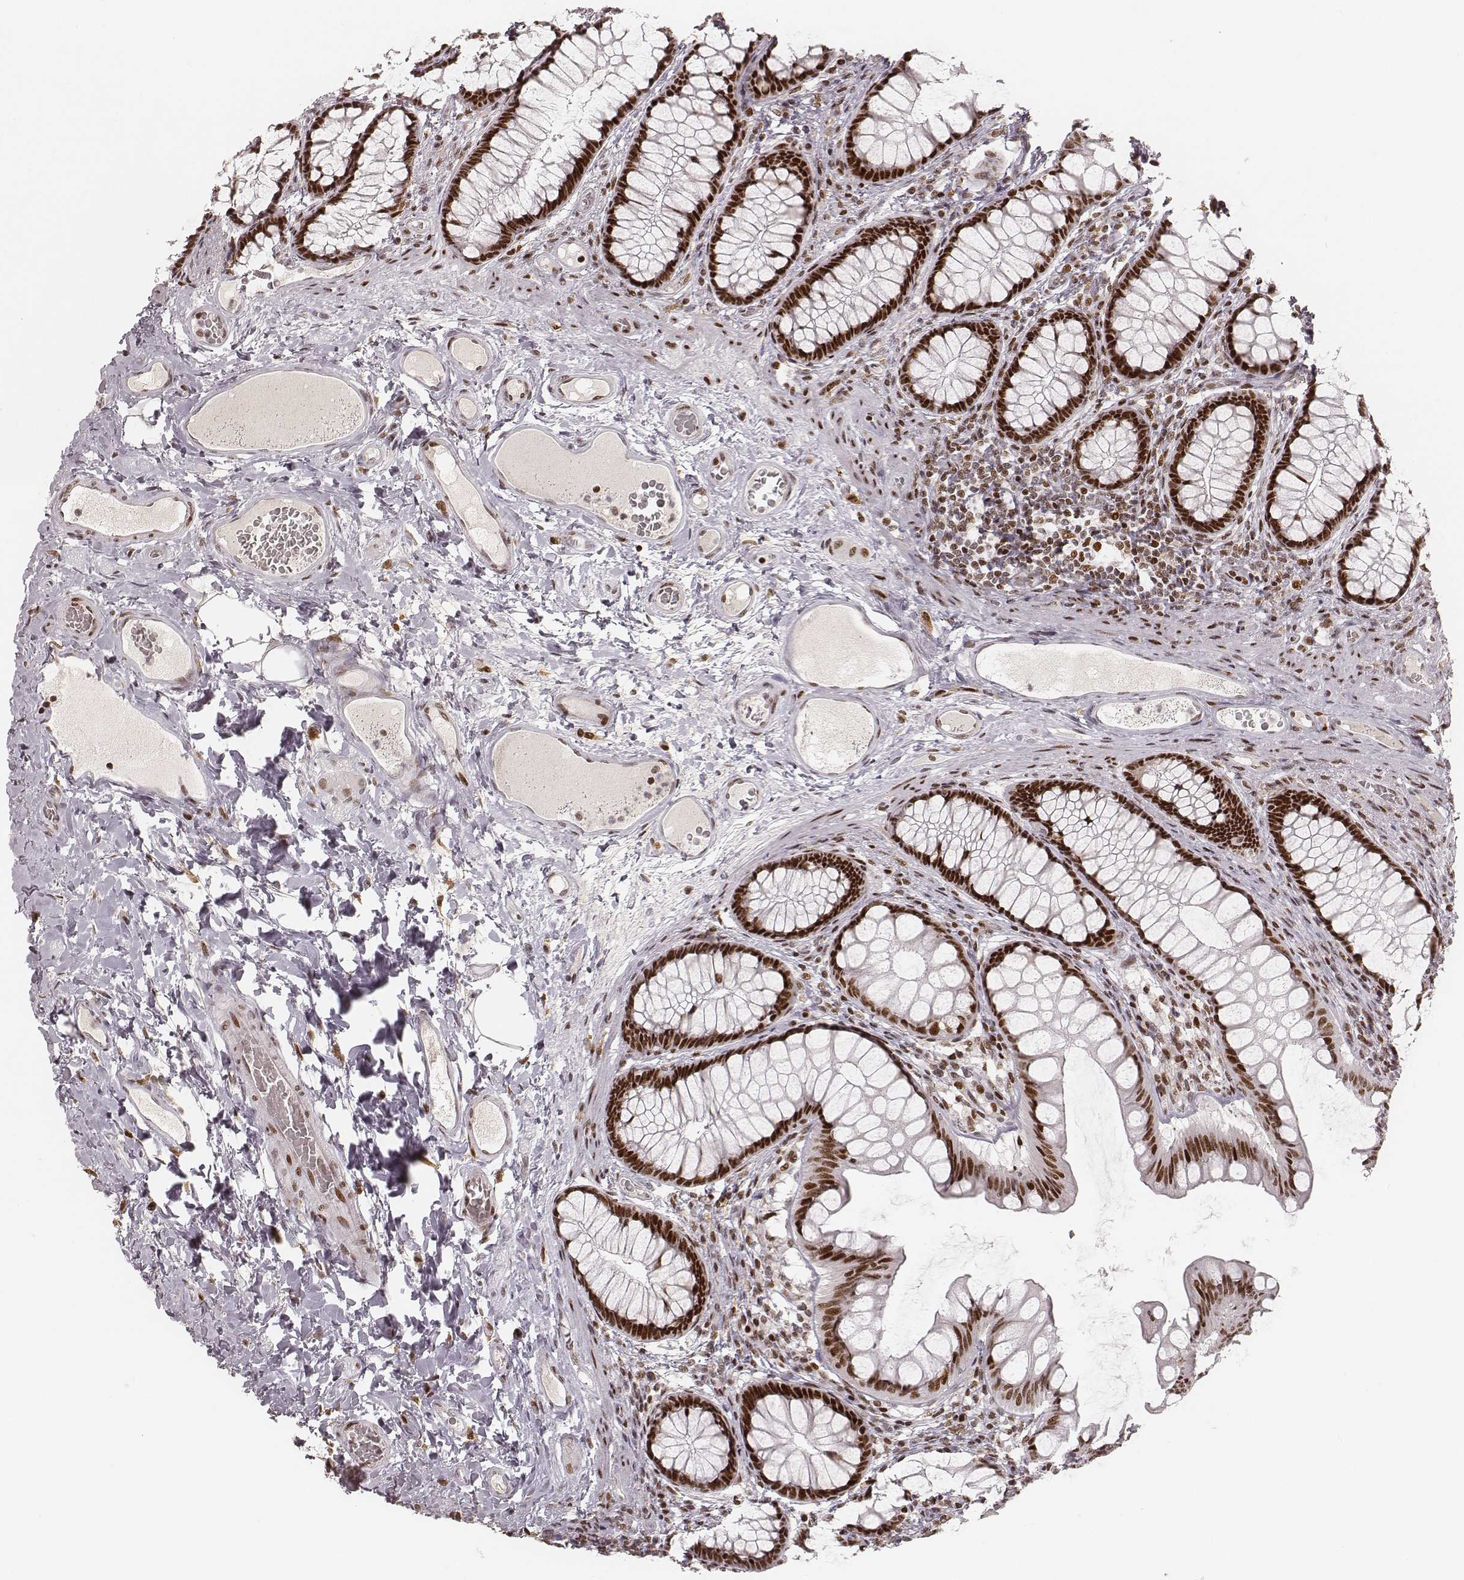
{"staining": {"intensity": "moderate", "quantity": ">75%", "location": "nuclear"}, "tissue": "colon", "cell_type": "Endothelial cells", "image_type": "normal", "snomed": [{"axis": "morphology", "description": "Normal tissue, NOS"}, {"axis": "topography", "description": "Colon"}], "caption": "Immunohistochemistry (IHC) (DAB) staining of unremarkable colon demonstrates moderate nuclear protein expression in about >75% of endothelial cells. The staining is performed using DAB brown chromogen to label protein expression. The nuclei are counter-stained blue using hematoxylin.", "gene": "HNRNPC", "patient": {"sex": "female", "age": 65}}